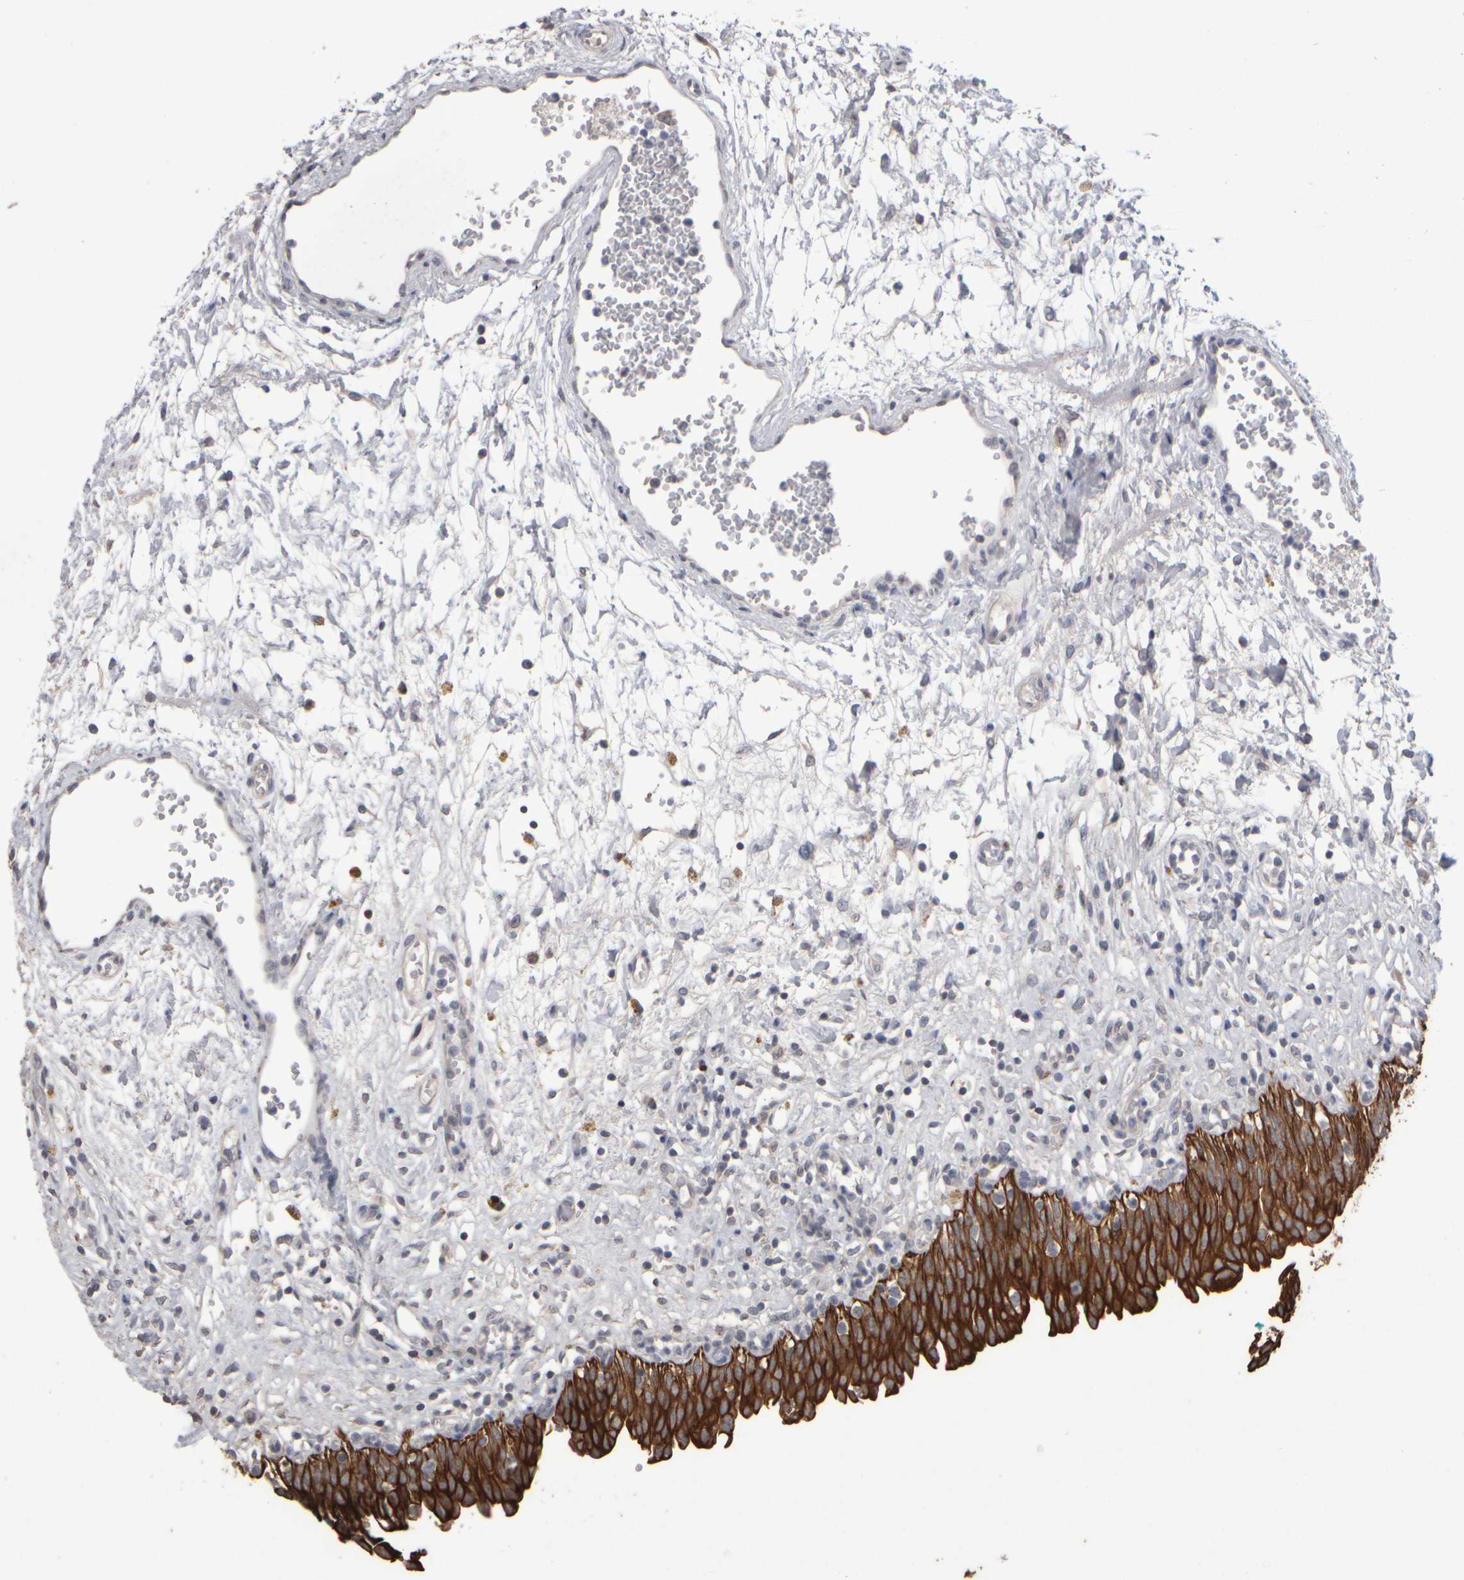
{"staining": {"intensity": "strong", "quantity": ">75%", "location": "cytoplasmic/membranous"}, "tissue": "urinary bladder", "cell_type": "Urothelial cells", "image_type": "normal", "snomed": [{"axis": "morphology", "description": "Urothelial carcinoma, High grade"}, {"axis": "topography", "description": "Urinary bladder"}], "caption": "This histopathology image reveals benign urinary bladder stained with IHC to label a protein in brown. The cytoplasmic/membranous of urothelial cells show strong positivity for the protein. Nuclei are counter-stained blue.", "gene": "EPHX2", "patient": {"sex": "male", "age": 46}}